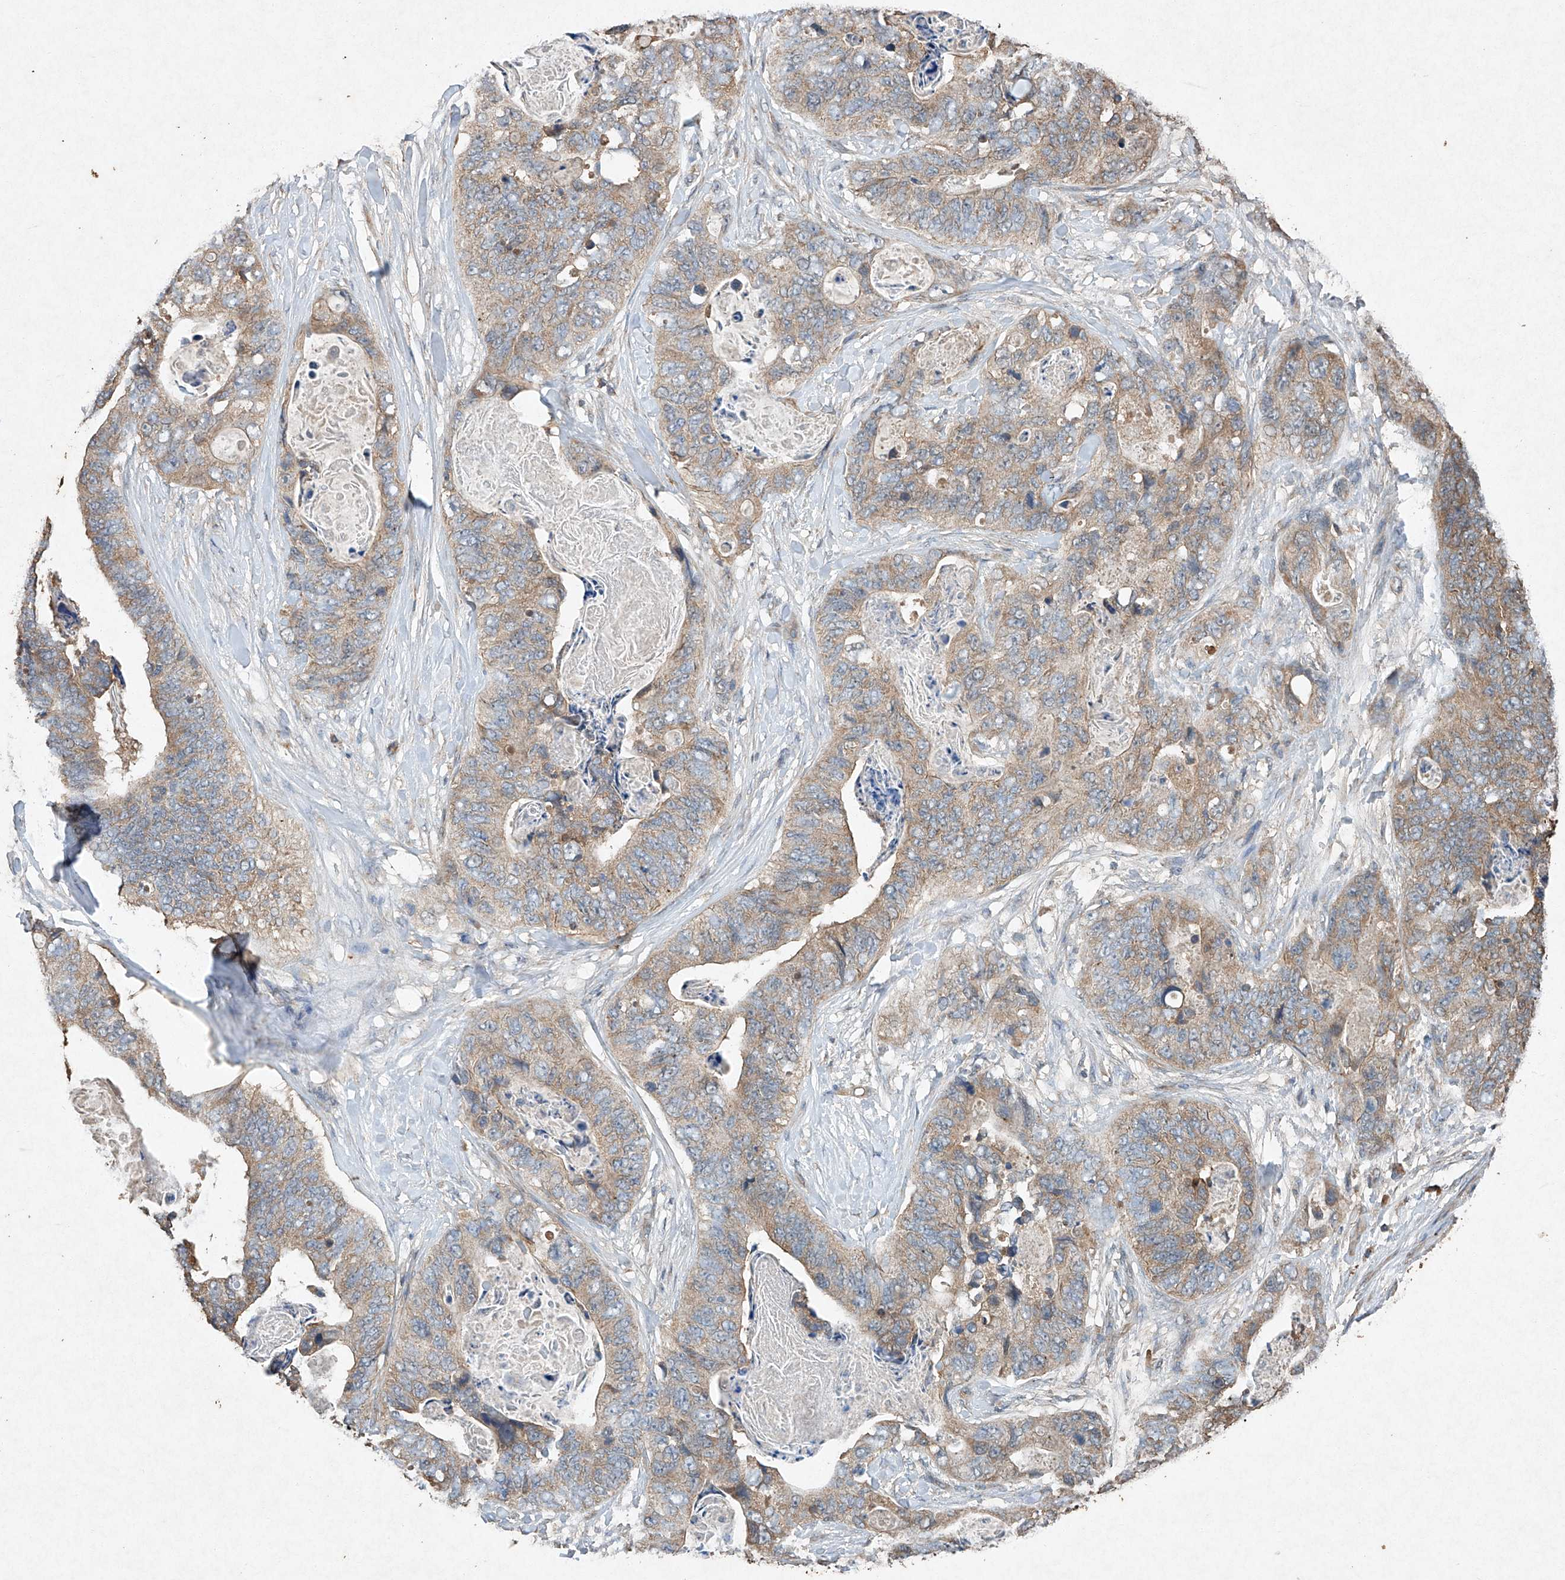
{"staining": {"intensity": "weak", "quantity": ">75%", "location": "cytoplasmic/membranous"}, "tissue": "stomach cancer", "cell_type": "Tumor cells", "image_type": "cancer", "snomed": [{"axis": "morphology", "description": "Adenocarcinoma, NOS"}, {"axis": "topography", "description": "Stomach"}], "caption": "Immunohistochemistry micrograph of neoplastic tissue: adenocarcinoma (stomach) stained using immunohistochemistry (IHC) reveals low levels of weak protein expression localized specifically in the cytoplasmic/membranous of tumor cells, appearing as a cytoplasmic/membranous brown color.", "gene": "STK3", "patient": {"sex": "female", "age": 89}}